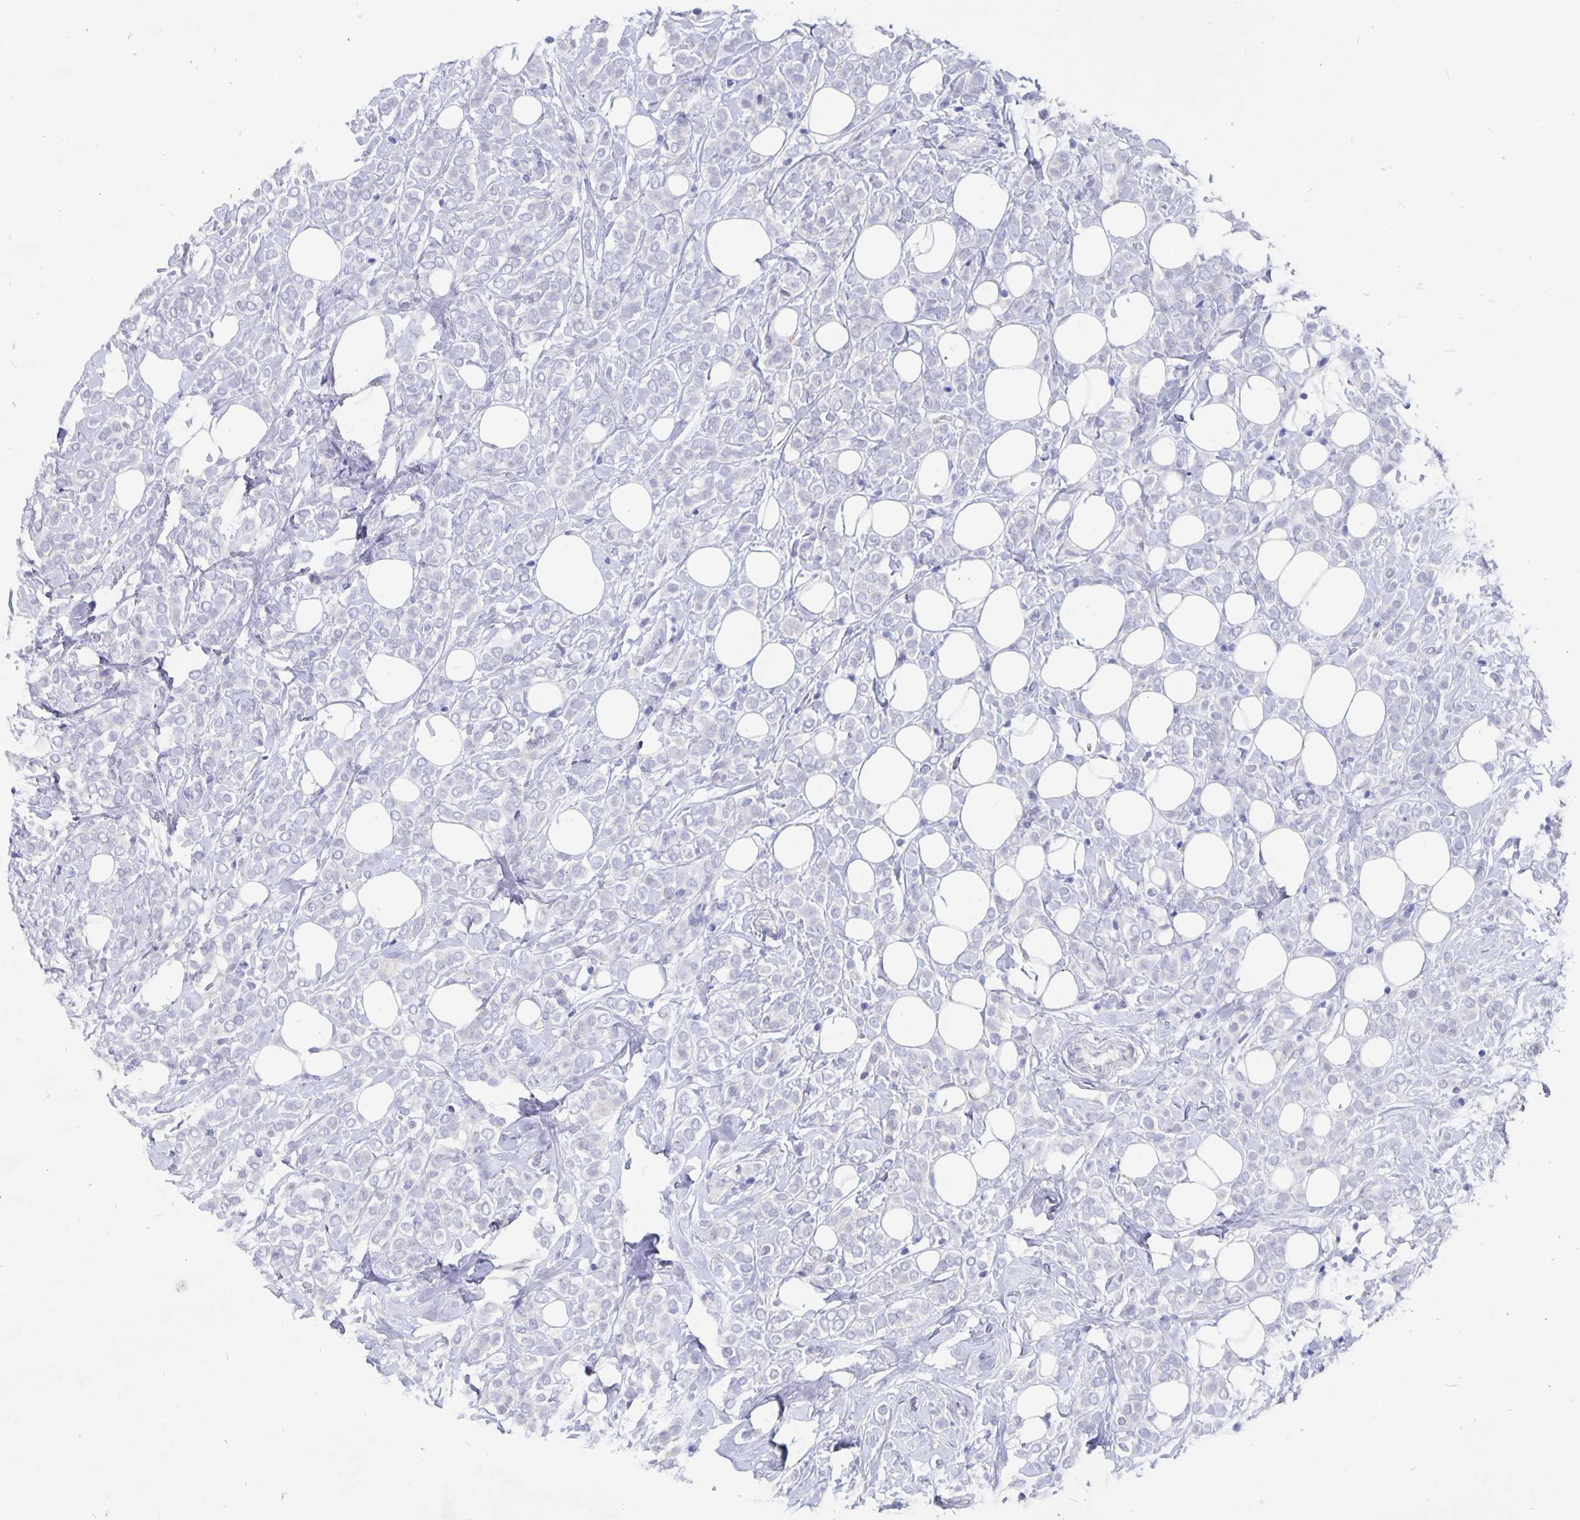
{"staining": {"intensity": "negative", "quantity": "none", "location": "none"}, "tissue": "breast cancer", "cell_type": "Tumor cells", "image_type": "cancer", "snomed": [{"axis": "morphology", "description": "Lobular carcinoma"}, {"axis": "topography", "description": "Breast"}], "caption": "Immunohistochemistry of breast cancer (lobular carcinoma) demonstrates no staining in tumor cells.", "gene": "SMOC1", "patient": {"sex": "female", "age": 49}}